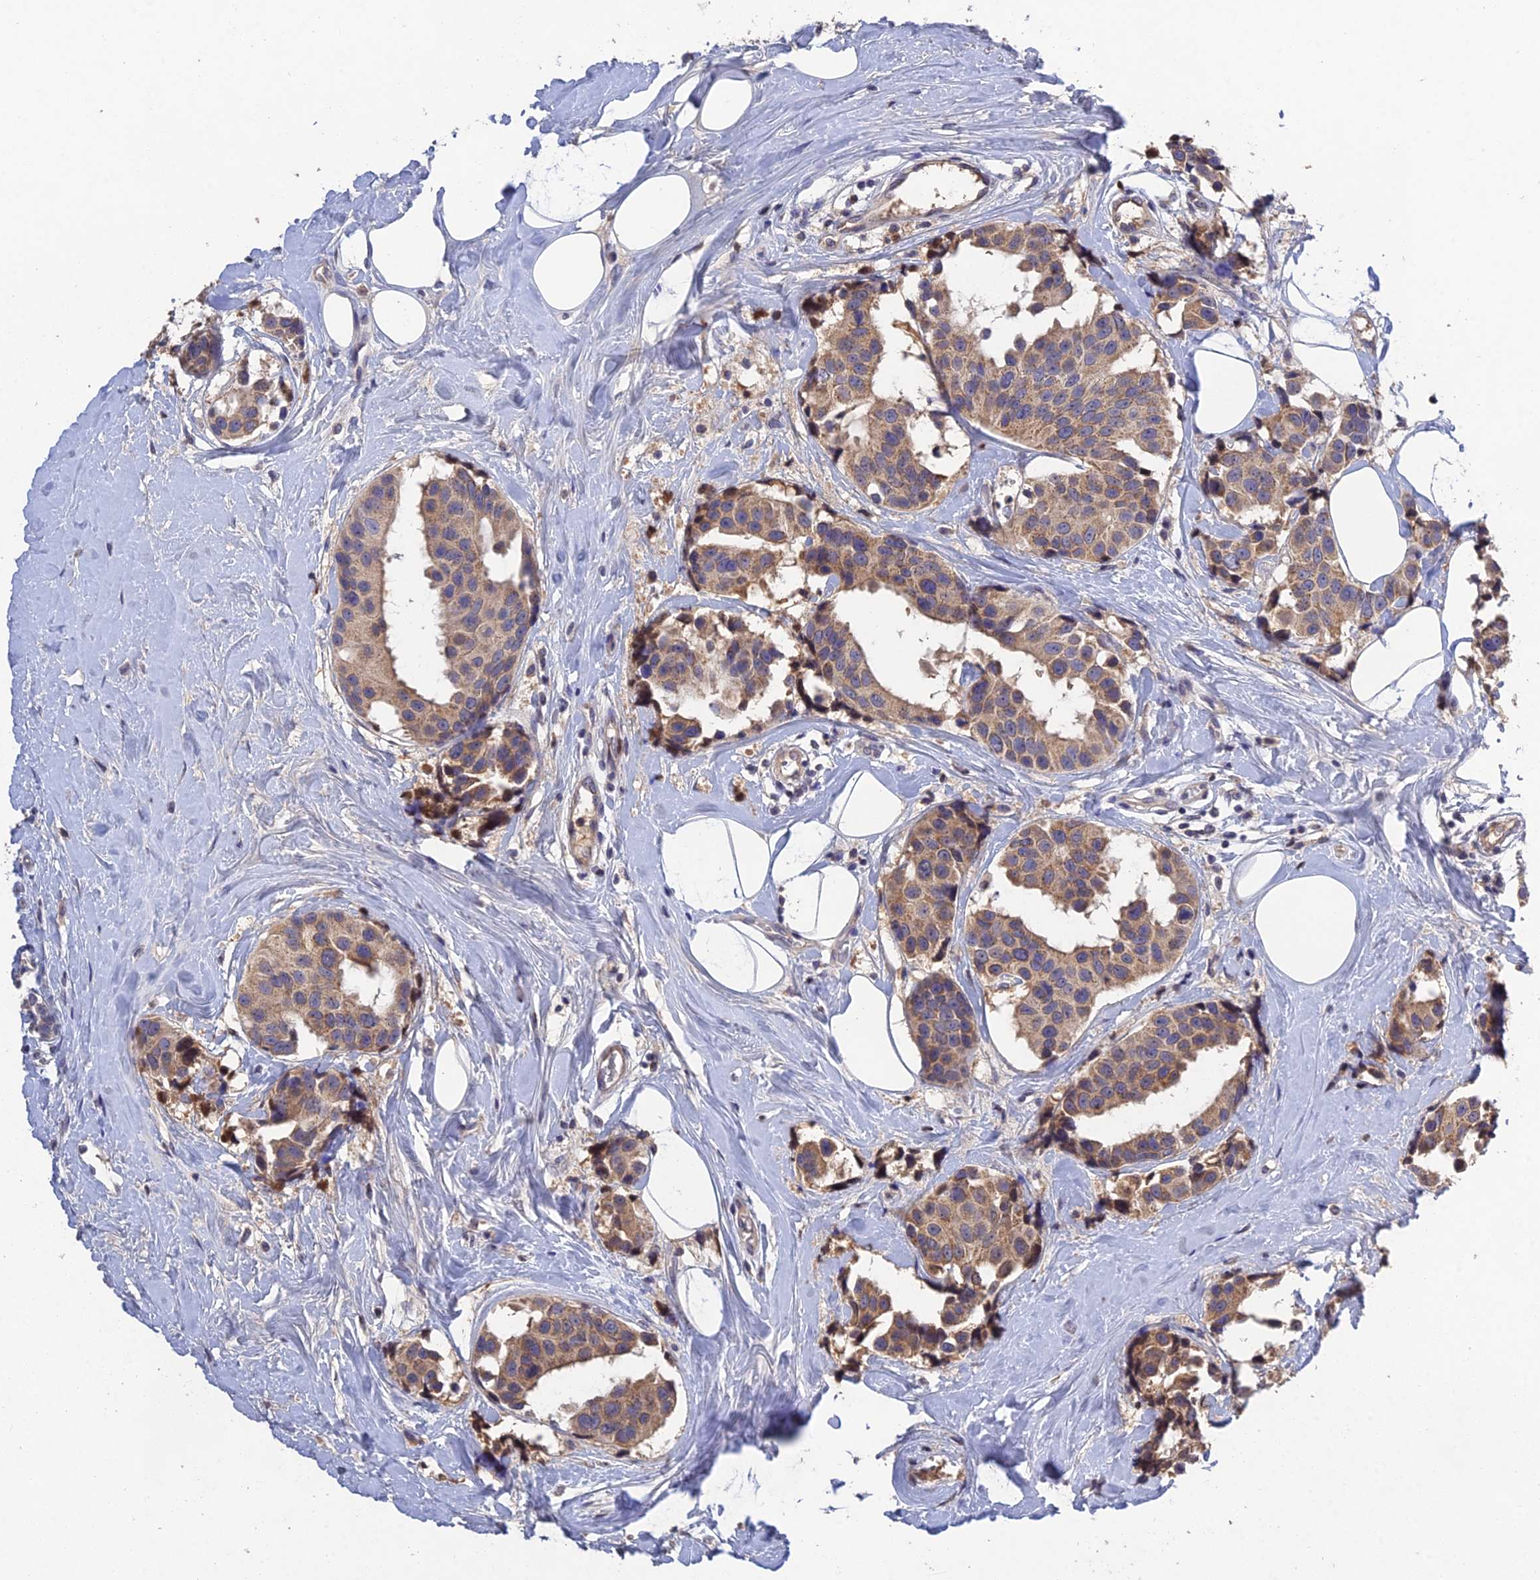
{"staining": {"intensity": "weak", "quantity": ">75%", "location": "cytoplasmic/membranous"}, "tissue": "breast cancer", "cell_type": "Tumor cells", "image_type": "cancer", "snomed": [{"axis": "morphology", "description": "Normal tissue, NOS"}, {"axis": "morphology", "description": "Duct carcinoma"}, {"axis": "topography", "description": "Breast"}], "caption": "Immunohistochemistry (IHC) photomicrograph of neoplastic tissue: infiltrating ductal carcinoma (breast) stained using immunohistochemistry displays low levels of weak protein expression localized specifically in the cytoplasmic/membranous of tumor cells, appearing as a cytoplasmic/membranous brown color.", "gene": "SLC39A13", "patient": {"sex": "female", "age": 39}}